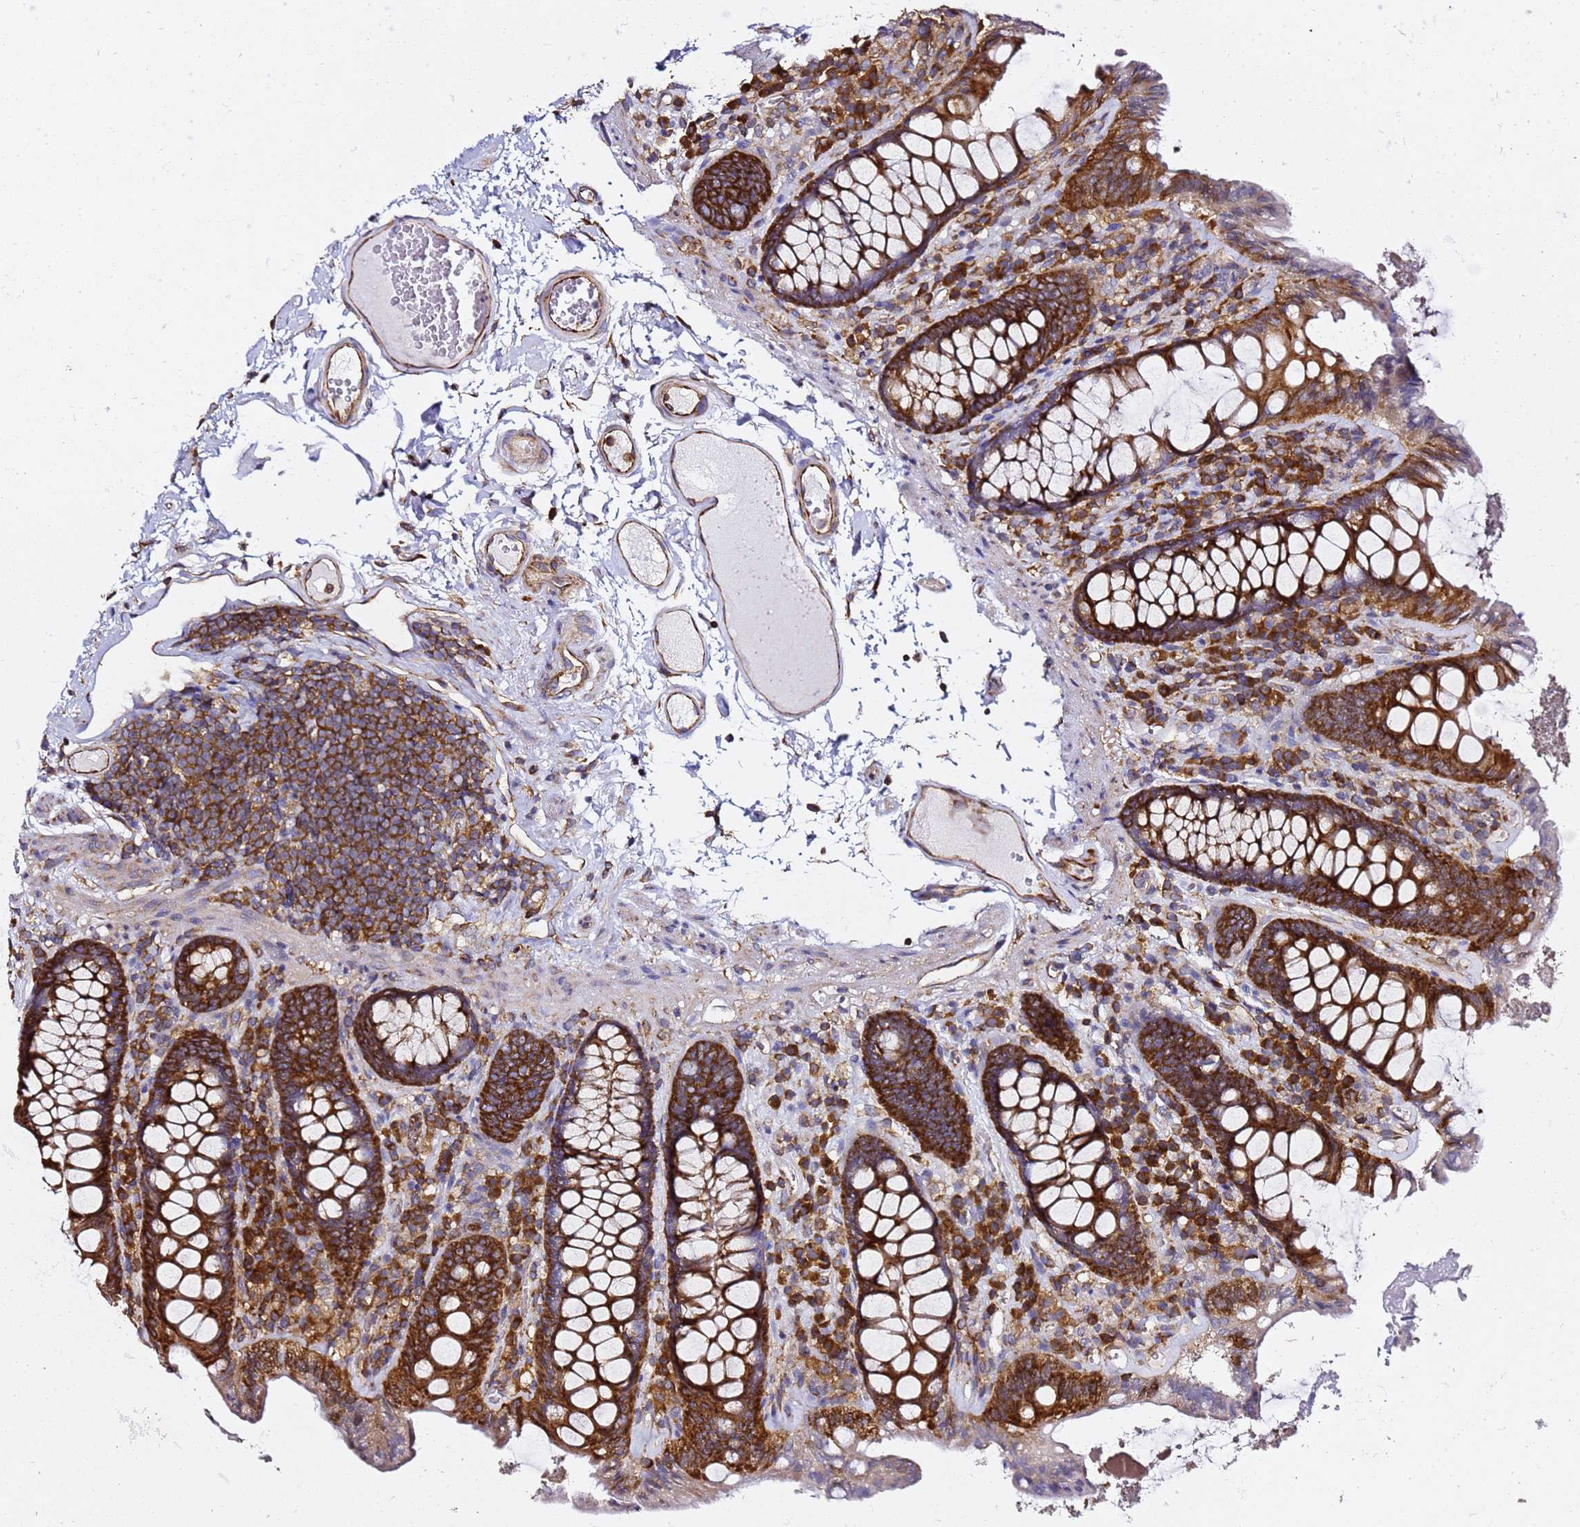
{"staining": {"intensity": "strong", "quantity": ">75%", "location": "cytoplasmic/membranous"}, "tissue": "colon", "cell_type": "Endothelial cells", "image_type": "normal", "snomed": [{"axis": "morphology", "description": "Normal tissue, NOS"}, {"axis": "topography", "description": "Colon"}], "caption": "IHC micrograph of normal colon: colon stained using immunohistochemistry reveals high levels of strong protein expression localized specifically in the cytoplasmic/membranous of endothelial cells, appearing as a cytoplasmic/membranous brown color.", "gene": "TPST1", "patient": {"sex": "male", "age": 84}}